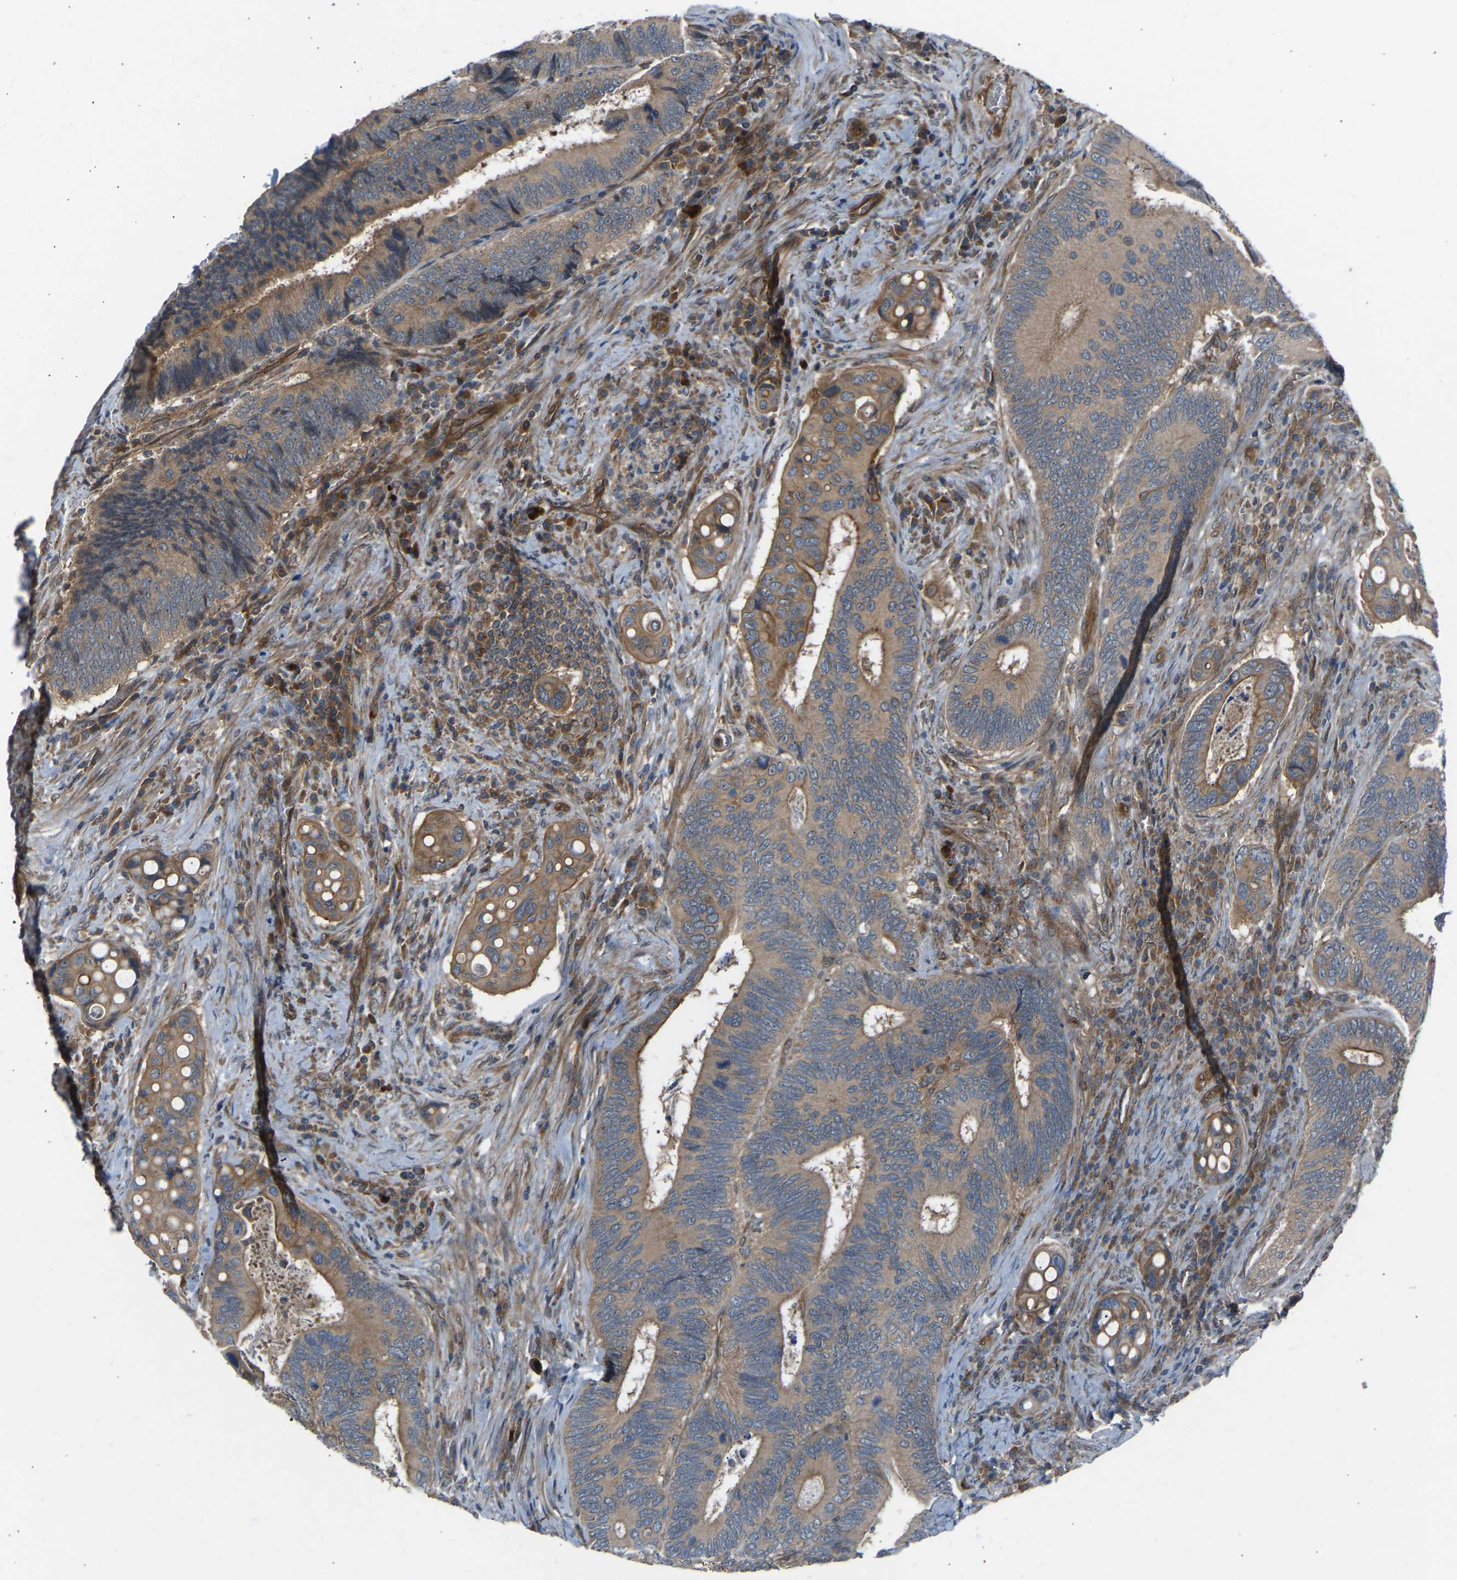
{"staining": {"intensity": "moderate", "quantity": ">75%", "location": "cytoplasmic/membranous"}, "tissue": "colorectal cancer", "cell_type": "Tumor cells", "image_type": "cancer", "snomed": [{"axis": "morphology", "description": "Inflammation, NOS"}, {"axis": "morphology", "description": "Adenocarcinoma, NOS"}, {"axis": "topography", "description": "Colon"}], "caption": "Colorectal cancer stained for a protein reveals moderate cytoplasmic/membranous positivity in tumor cells.", "gene": "GAS2L1", "patient": {"sex": "male", "age": 72}}